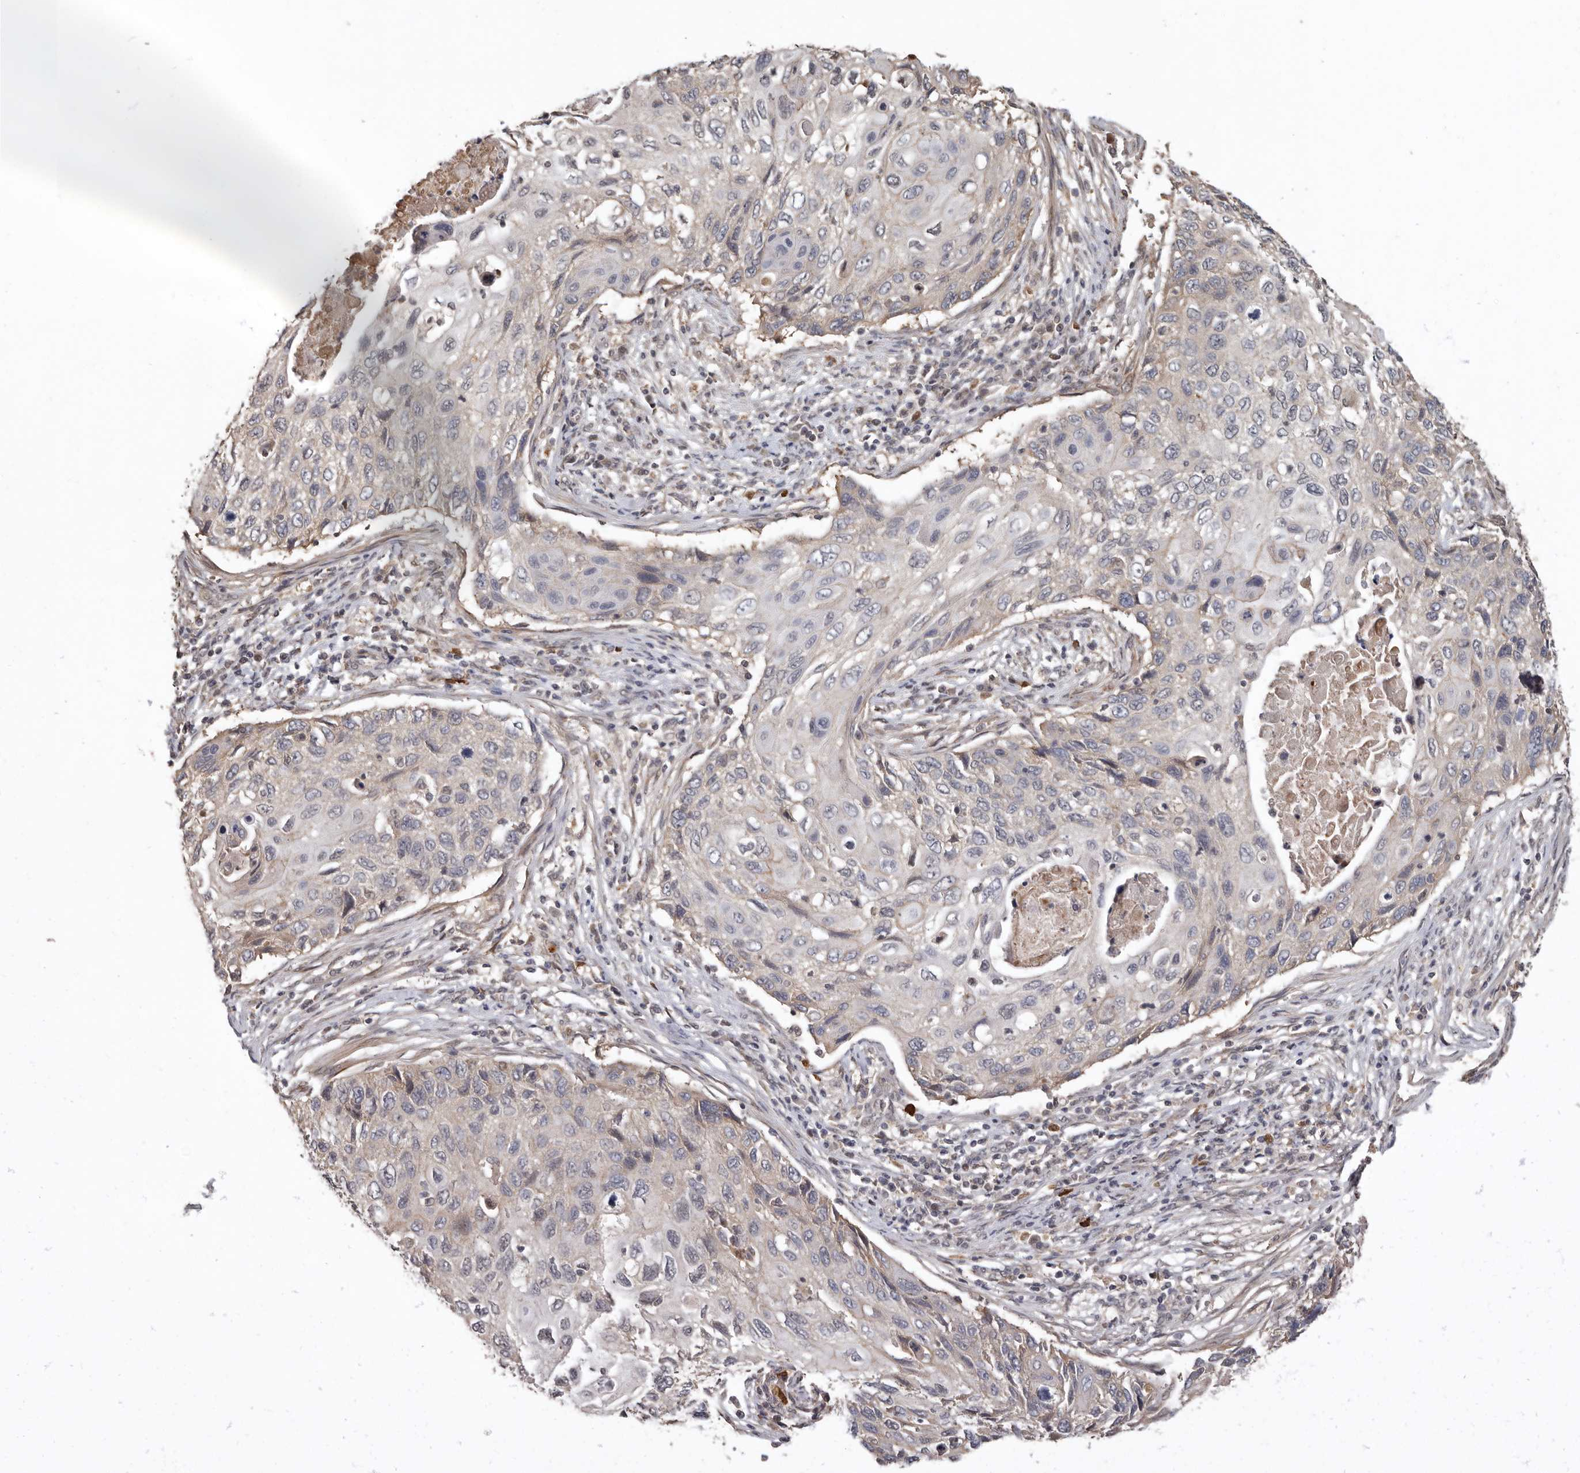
{"staining": {"intensity": "negative", "quantity": "none", "location": "none"}, "tissue": "cervical cancer", "cell_type": "Tumor cells", "image_type": "cancer", "snomed": [{"axis": "morphology", "description": "Squamous cell carcinoma, NOS"}, {"axis": "topography", "description": "Cervix"}], "caption": "There is no significant expression in tumor cells of squamous cell carcinoma (cervical).", "gene": "LRGUK", "patient": {"sex": "female", "age": 70}}